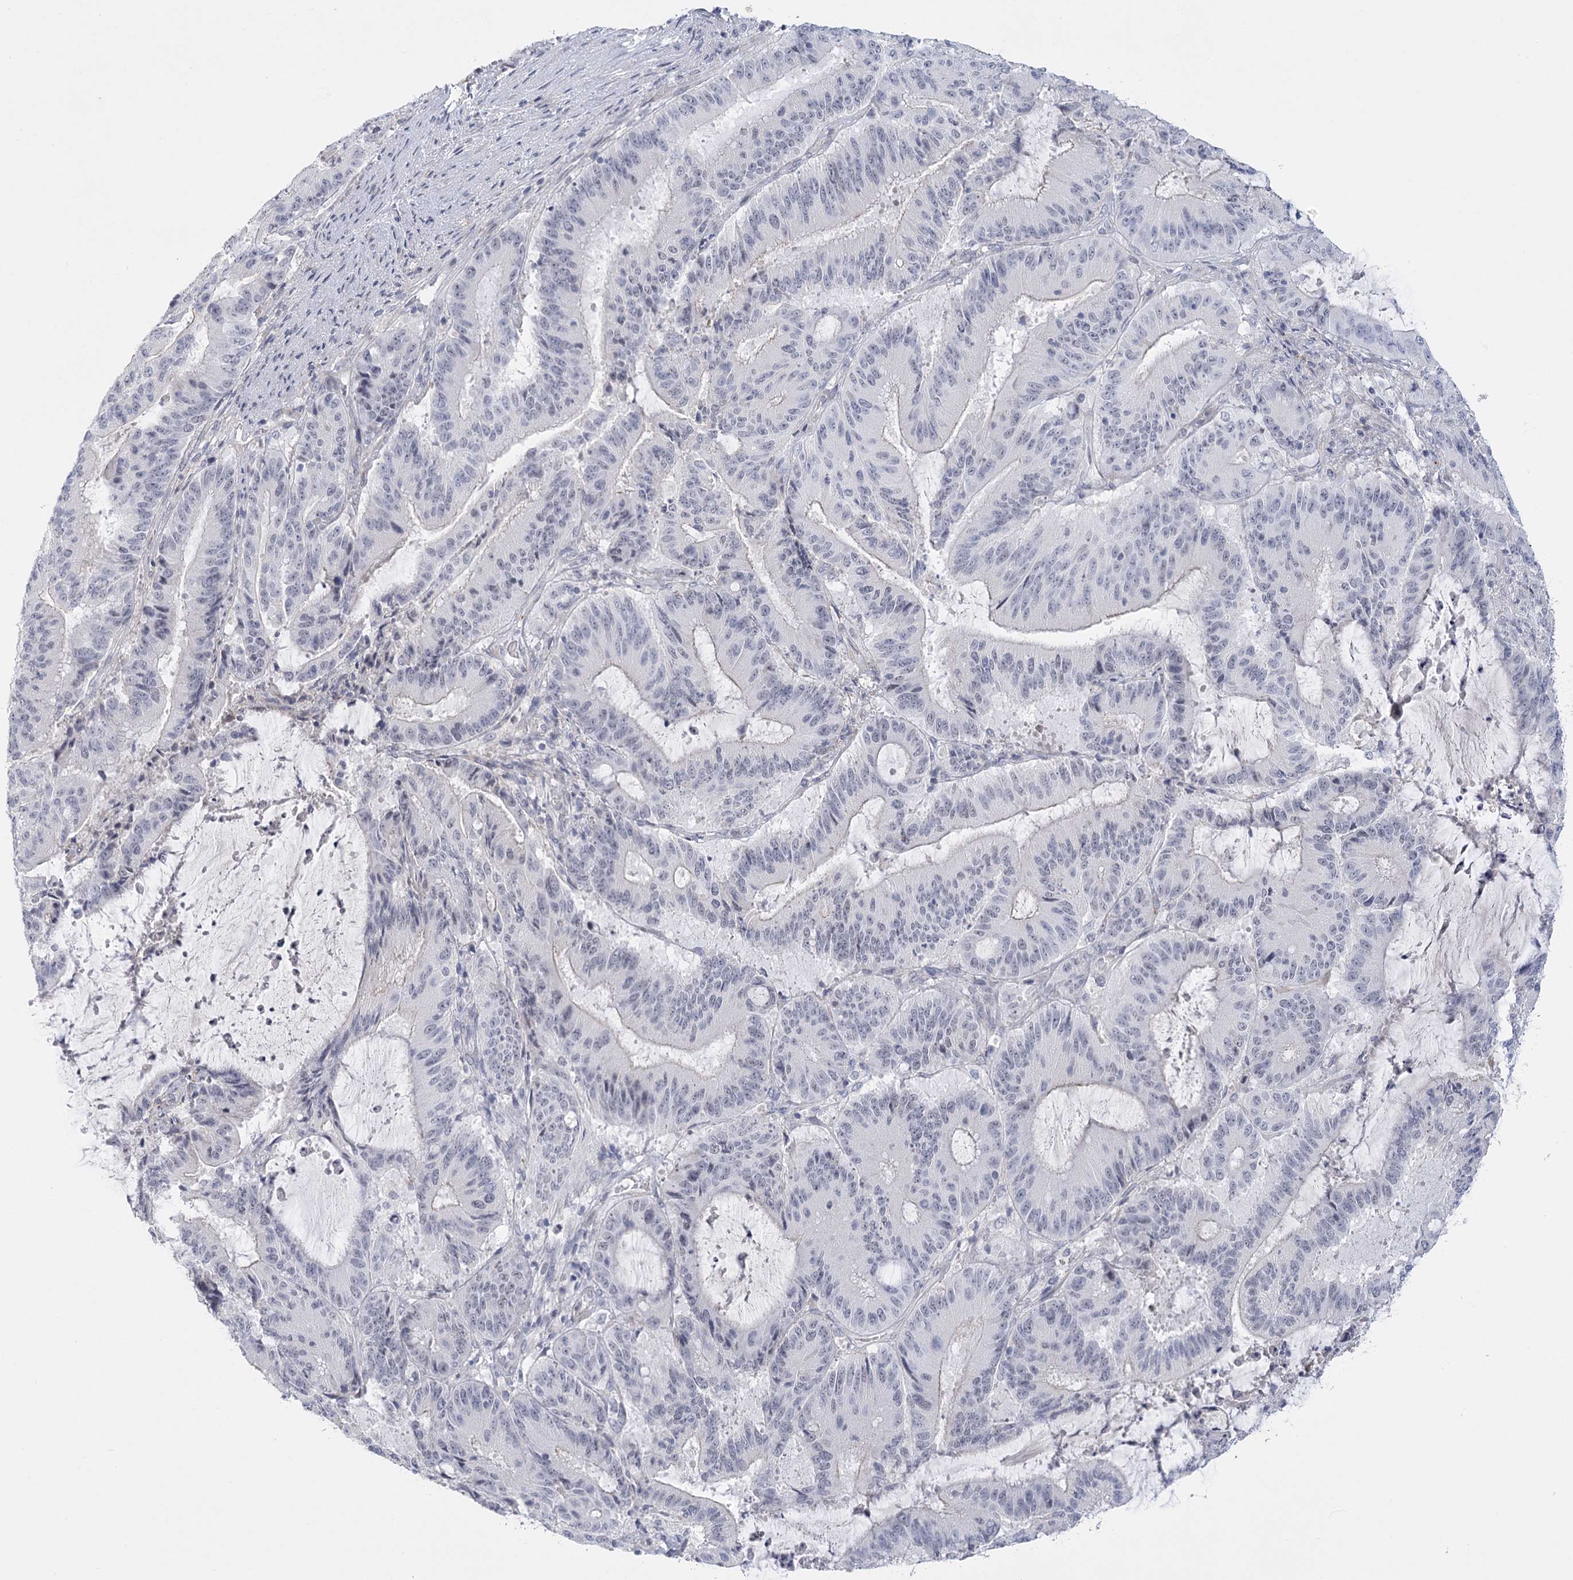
{"staining": {"intensity": "negative", "quantity": "none", "location": "none"}, "tissue": "liver cancer", "cell_type": "Tumor cells", "image_type": "cancer", "snomed": [{"axis": "morphology", "description": "Normal tissue, NOS"}, {"axis": "morphology", "description": "Cholangiocarcinoma"}, {"axis": "topography", "description": "Liver"}, {"axis": "topography", "description": "Peripheral nerve tissue"}], "caption": "This is a photomicrograph of immunohistochemistry (IHC) staining of cholangiocarcinoma (liver), which shows no expression in tumor cells.", "gene": "FAM76B", "patient": {"sex": "female", "age": 73}}